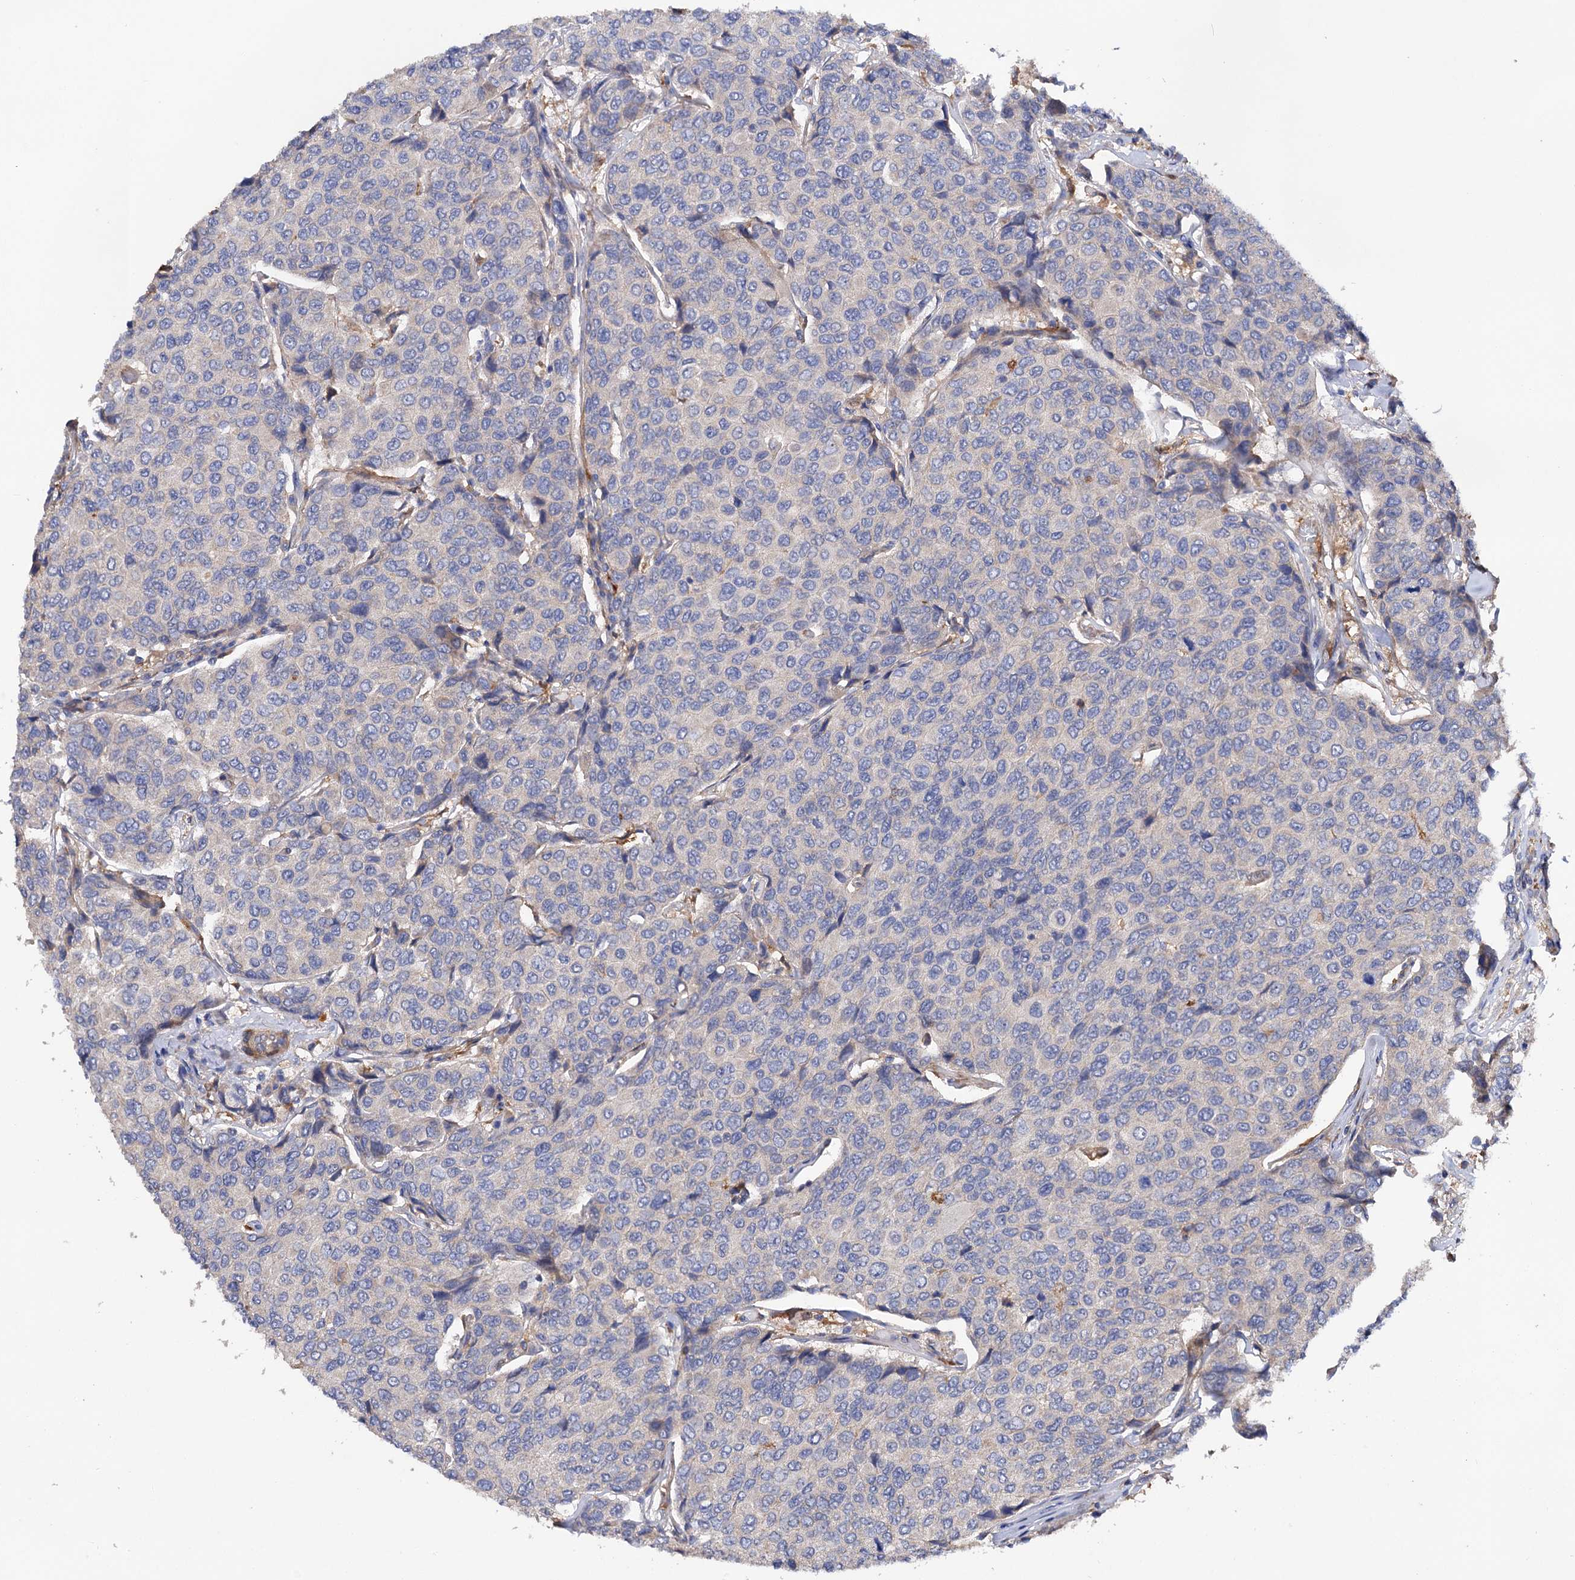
{"staining": {"intensity": "negative", "quantity": "none", "location": "none"}, "tissue": "breast cancer", "cell_type": "Tumor cells", "image_type": "cancer", "snomed": [{"axis": "morphology", "description": "Duct carcinoma"}, {"axis": "topography", "description": "Breast"}], "caption": "This is a photomicrograph of immunohistochemistry staining of breast infiltrating ductal carcinoma, which shows no staining in tumor cells. (DAB (3,3'-diaminobenzidine) IHC, high magnification).", "gene": "CSAD", "patient": {"sex": "female", "age": 55}}